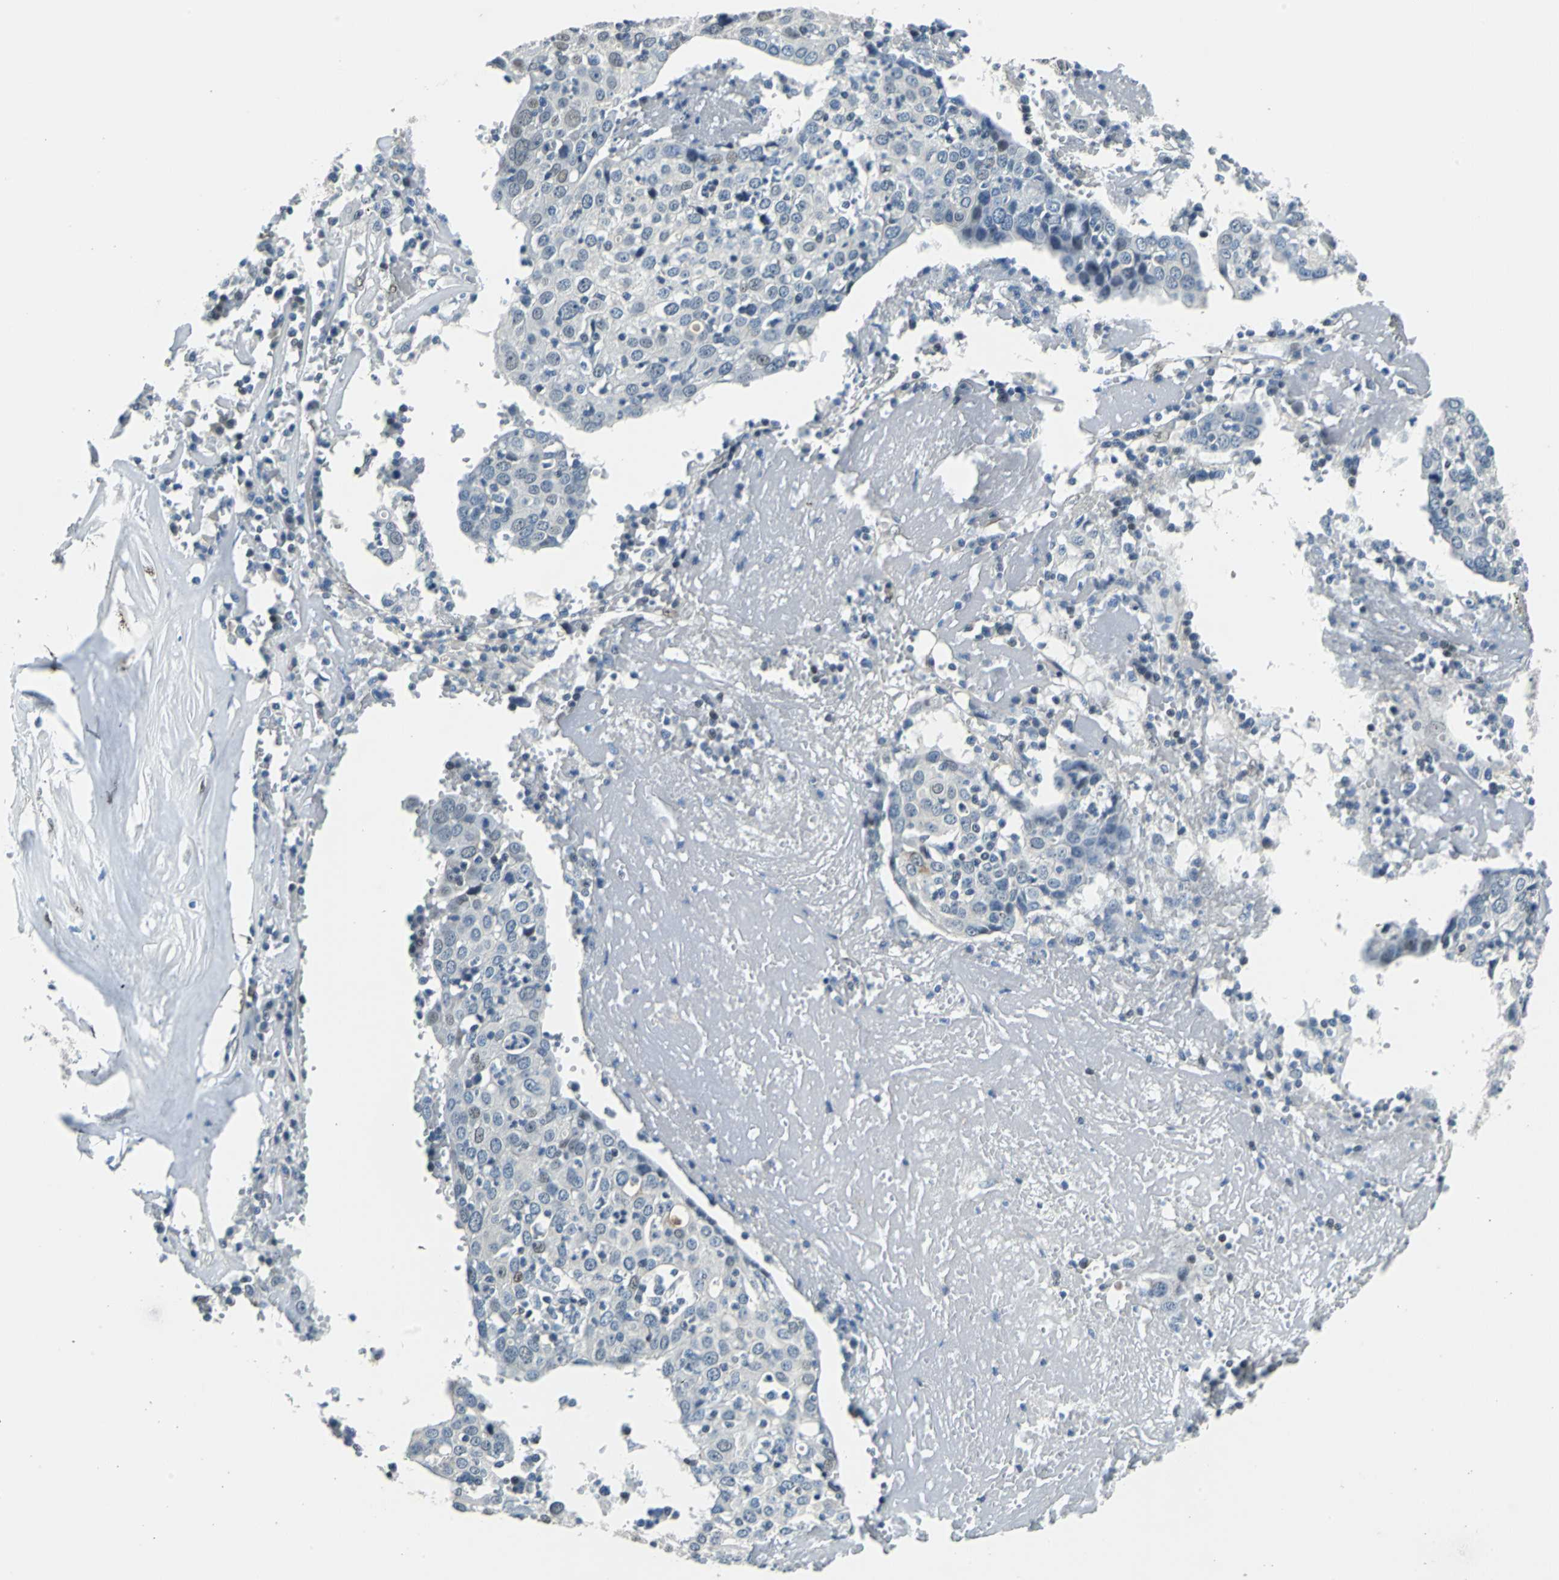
{"staining": {"intensity": "weak", "quantity": "<25%", "location": "nuclear"}, "tissue": "head and neck cancer", "cell_type": "Tumor cells", "image_type": "cancer", "snomed": [{"axis": "morphology", "description": "Adenocarcinoma, NOS"}, {"axis": "topography", "description": "Salivary gland"}, {"axis": "topography", "description": "Head-Neck"}], "caption": "An immunohistochemistry (IHC) micrograph of adenocarcinoma (head and neck) is shown. There is no staining in tumor cells of adenocarcinoma (head and neck).", "gene": "HCFC2", "patient": {"sex": "female", "age": 65}}